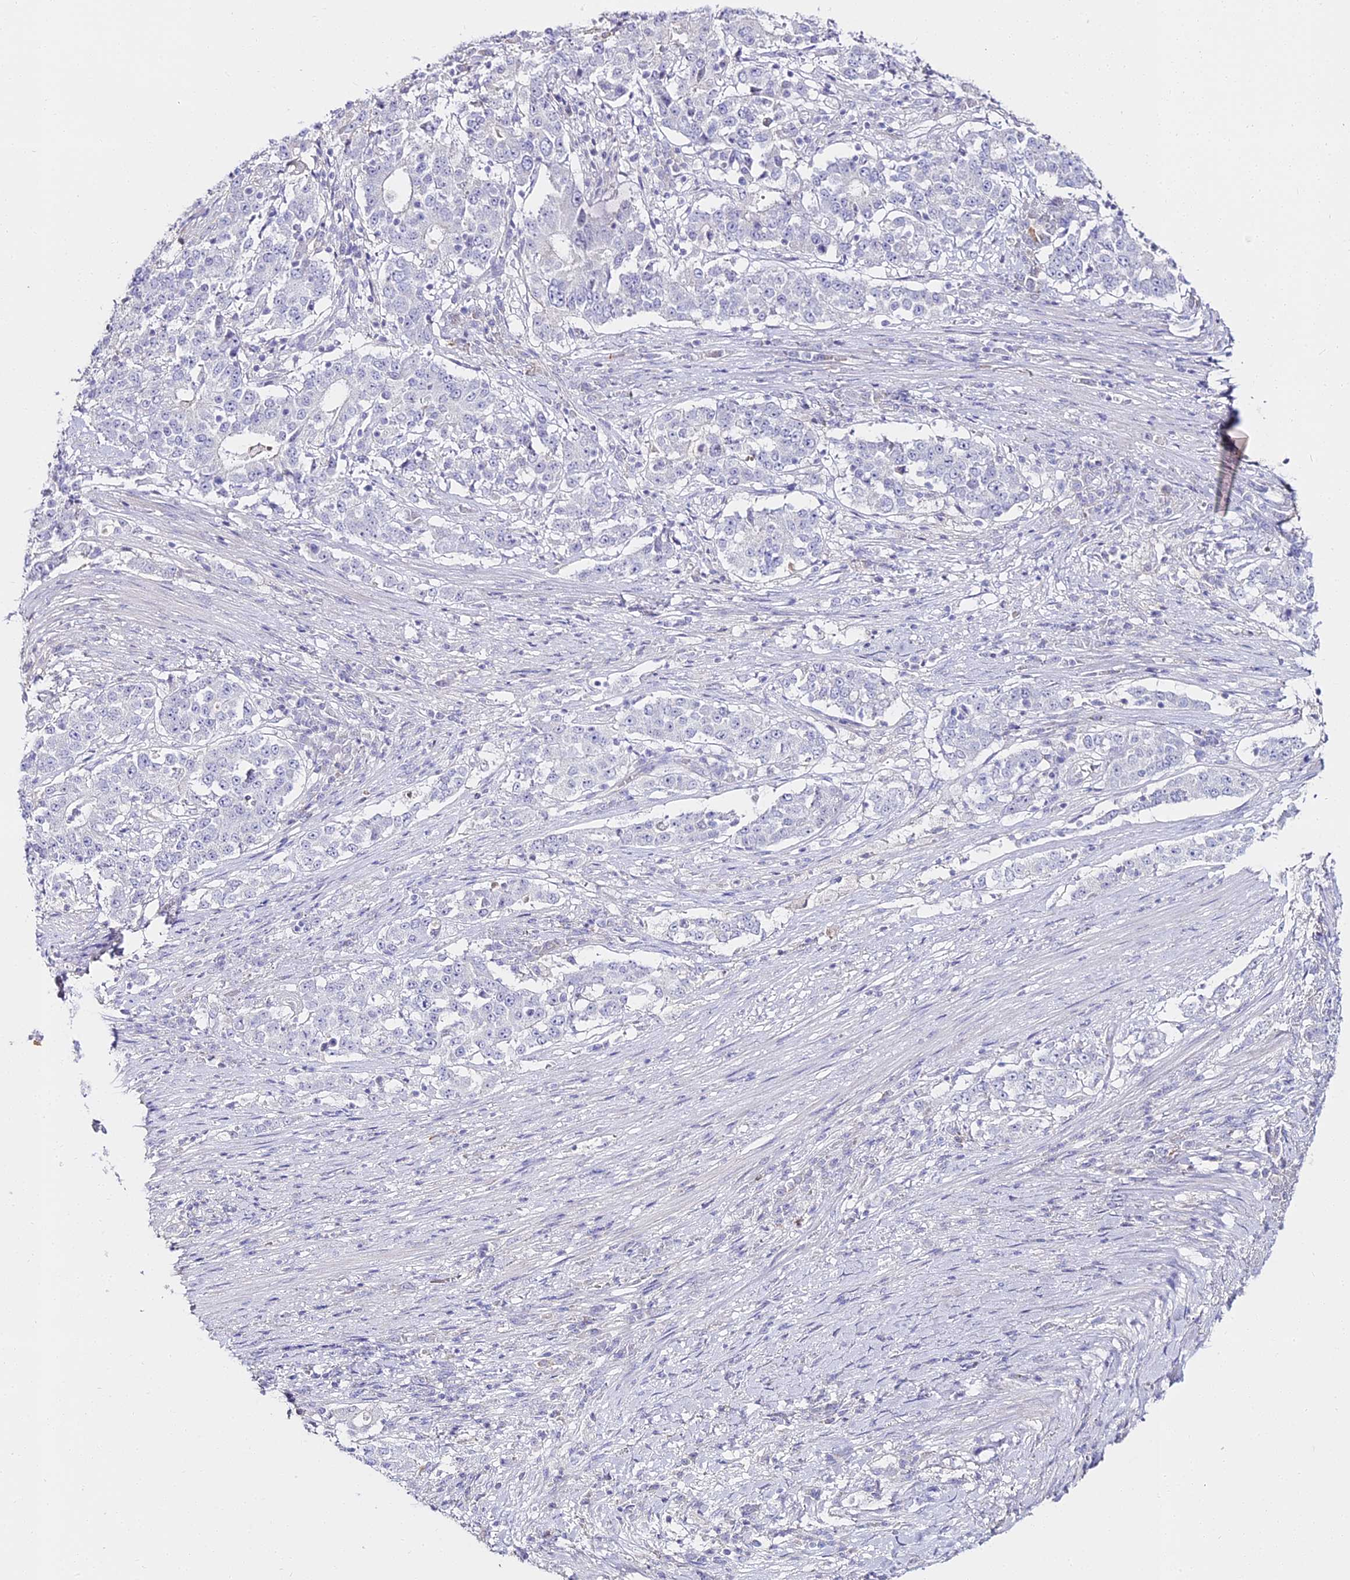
{"staining": {"intensity": "negative", "quantity": "none", "location": "none"}, "tissue": "stomach cancer", "cell_type": "Tumor cells", "image_type": "cancer", "snomed": [{"axis": "morphology", "description": "Adenocarcinoma, NOS"}, {"axis": "topography", "description": "Stomach"}], "caption": "DAB (3,3'-diaminobenzidine) immunohistochemical staining of human stomach adenocarcinoma exhibits no significant staining in tumor cells.", "gene": "ALPG", "patient": {"sex": "male", "age": 59}}